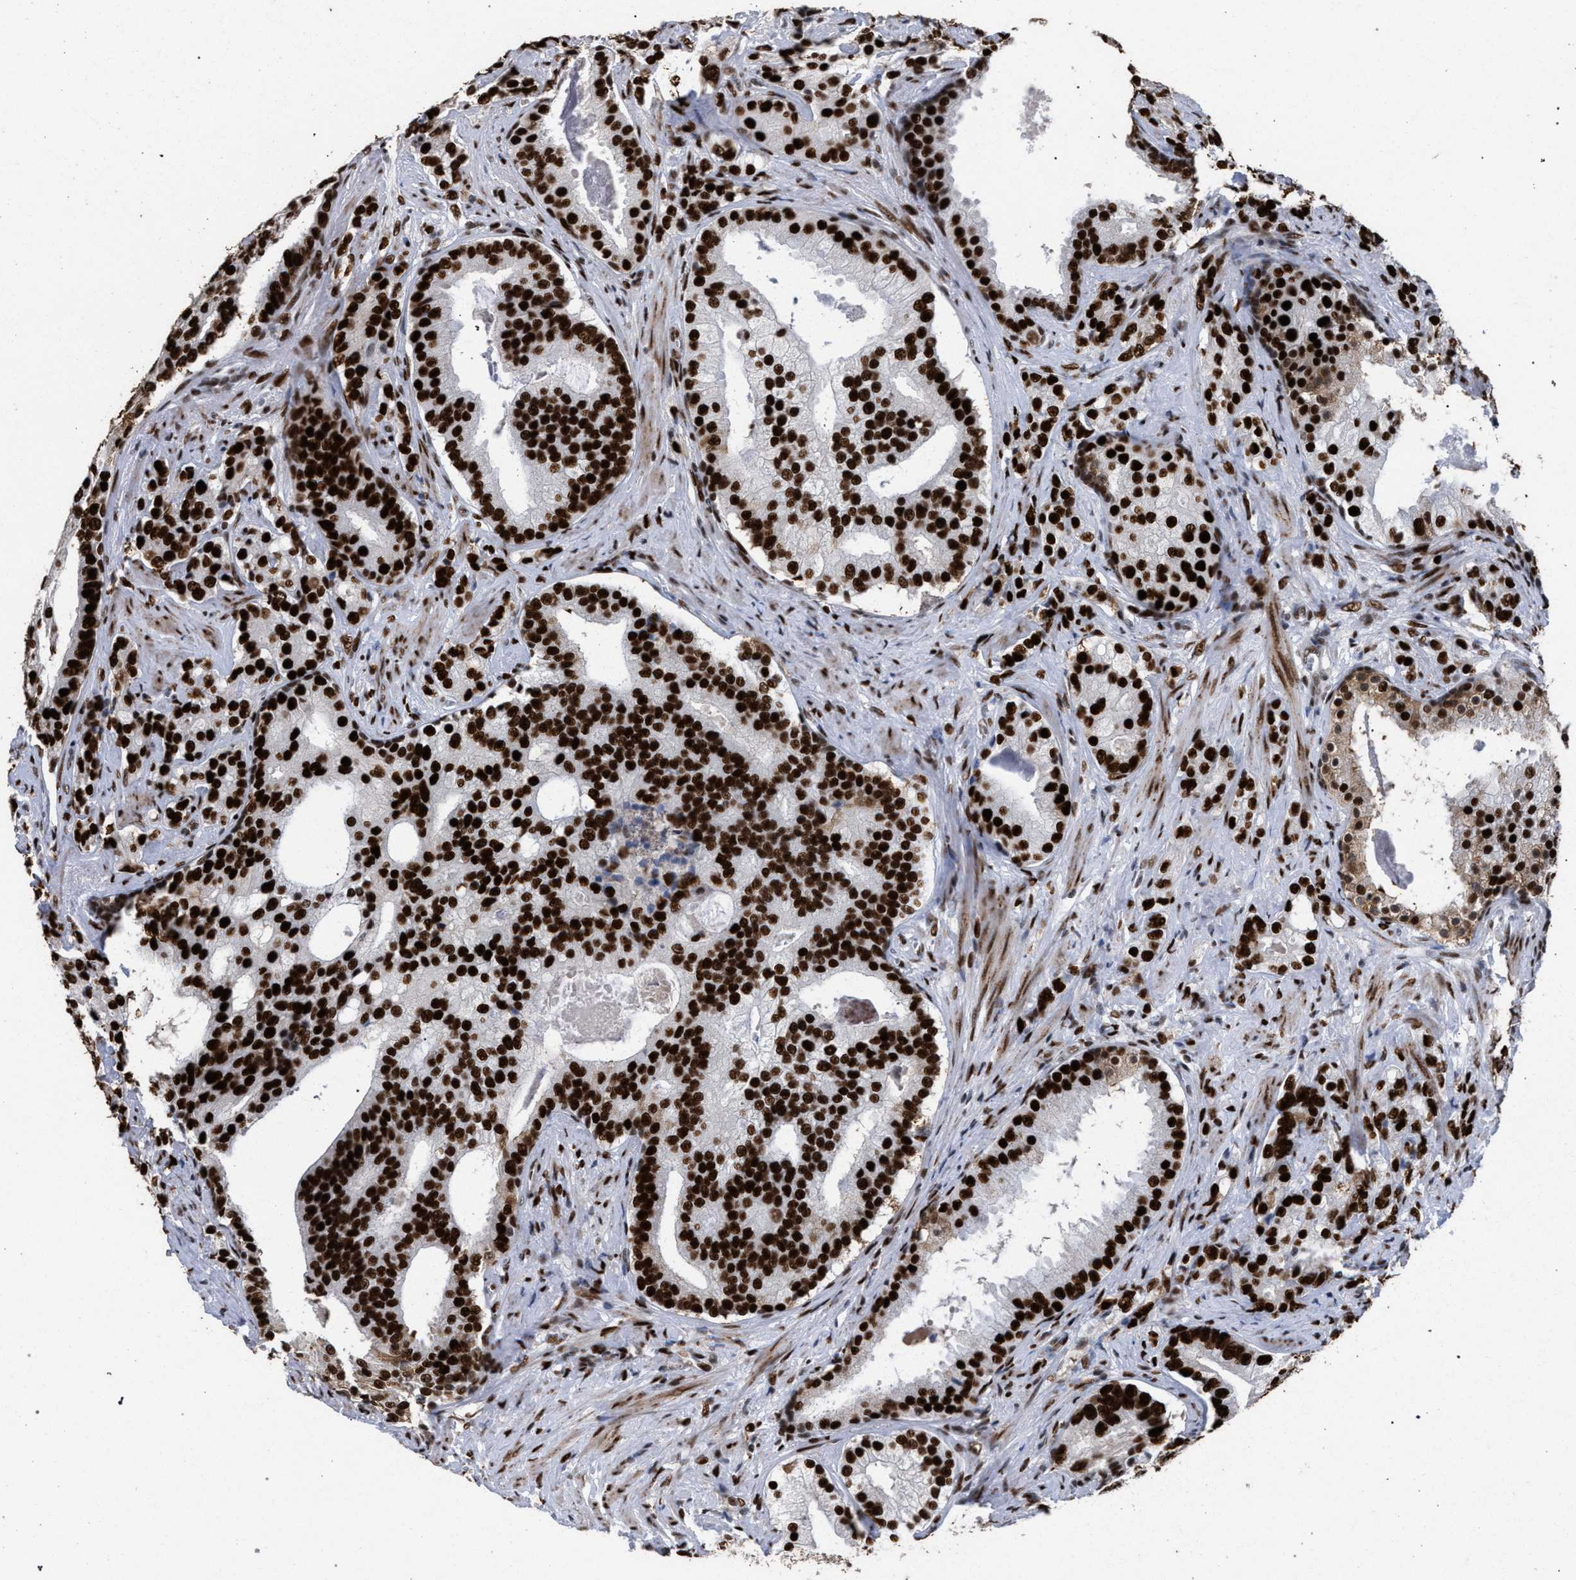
{"staining": {"intensity": "strong", "quantity": ">75%", "location": "nuclear"}, "tissue": "prostate cancer", "cell_type": "Tumor cells", "image_type": "cancer", "snomed": [{"axis": "morphology", "description": "Adenocarcinoma, Low grade"}, {"axis": "topography", "description": "Prostate"}], "caption": "A high amount of strong nuclear positivity is appreciated in about >75% of tumor cells in low-grade adenocarcinoma (prostate) tissue. The staining was performed using DAB to visualize the protein expression in brown, while the nuclei were stained in blue with hematoxylin (Magnification: 20x).", "gene": "TP53BP1", "patient": {"sex": "male", "age": 58}}